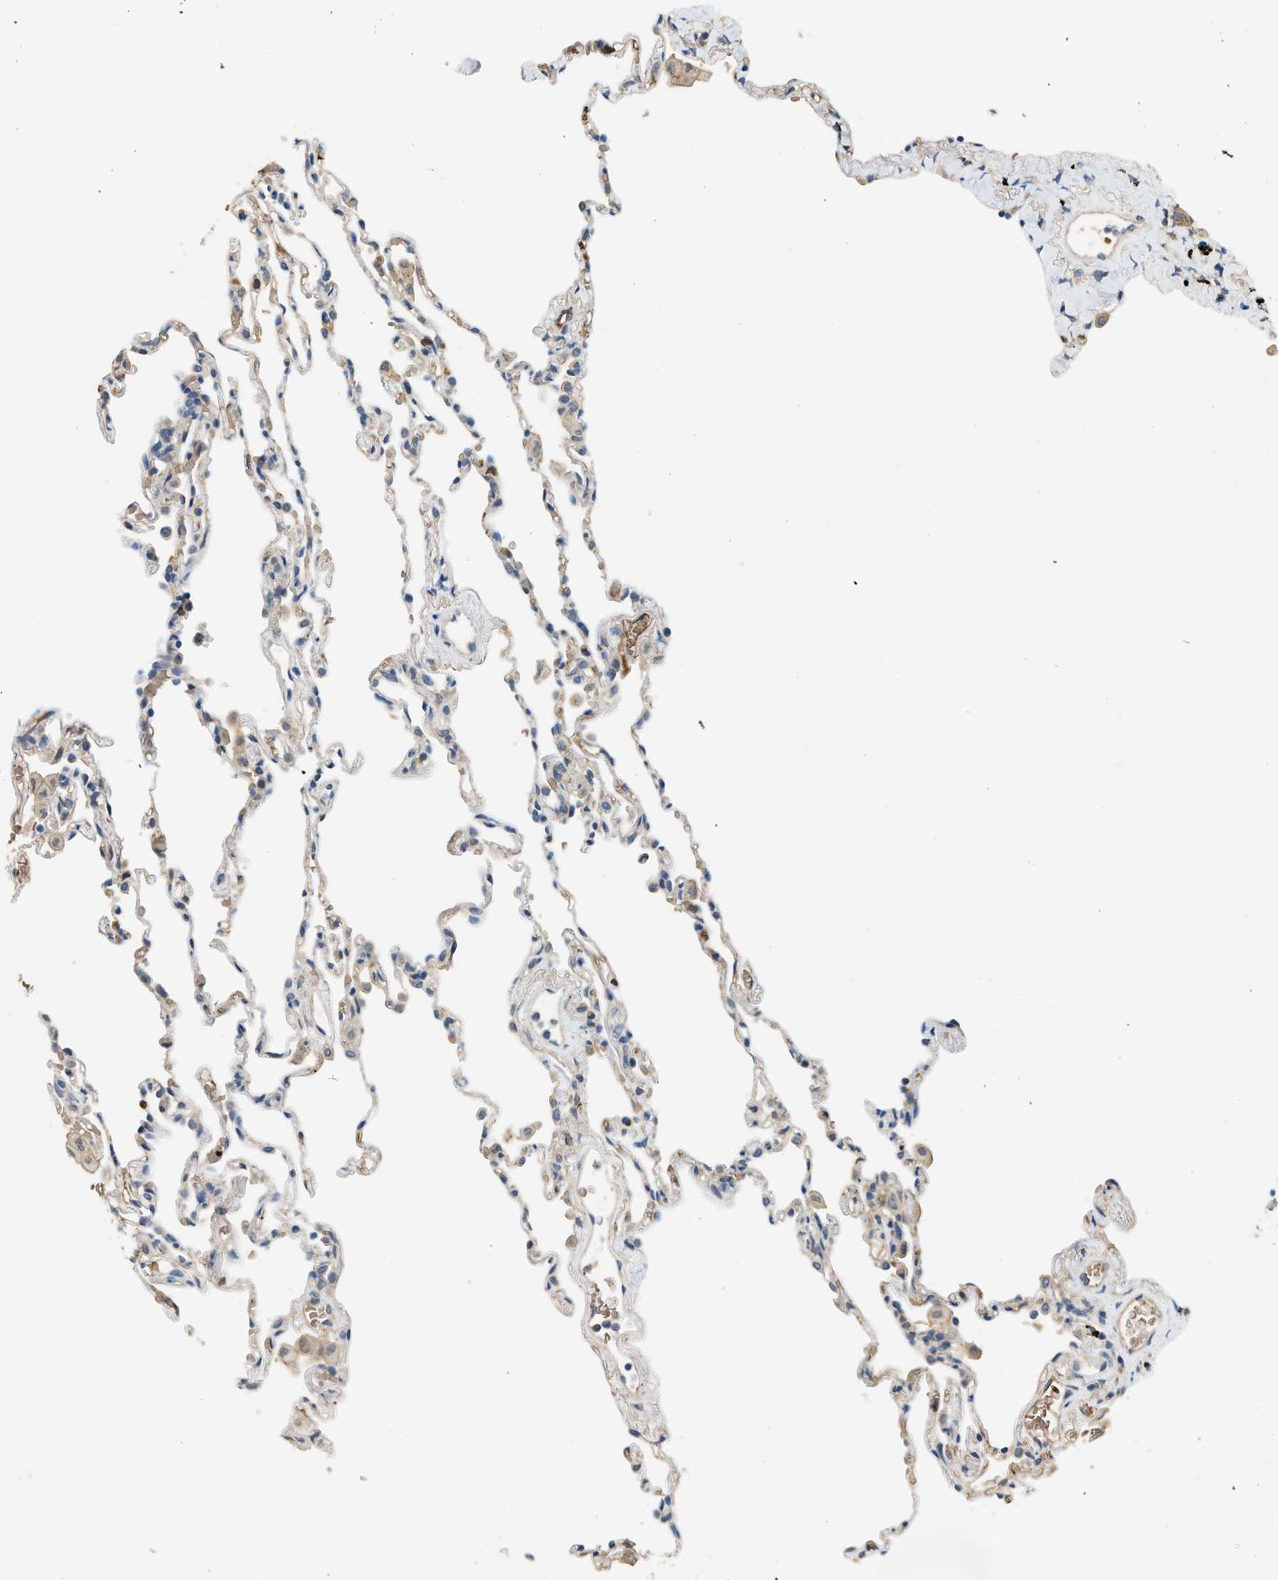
{"staining": {"intensity": "weak", "quantity": "<25%", "location": "cytoplasmic/membranous"}, "tissue": "lung", "cell_type": "Alveolar cells", "image_type": "normal", "snomed": [{"axis": "morphology", "description": "Normal tissue, NOS"}, {"axis": "topography", "description": "Lung"}], "caption": "Immunohistochemical staining of normal lung reveals no significant positivity in alveolar cells. Brightfield microscopy of immunohistochemistry stained with DAB (brown) and hematoxylin (blue), captured at high magnification.", "gene": "CYTH2", "patient": {"sex": "male", "age": 59}}